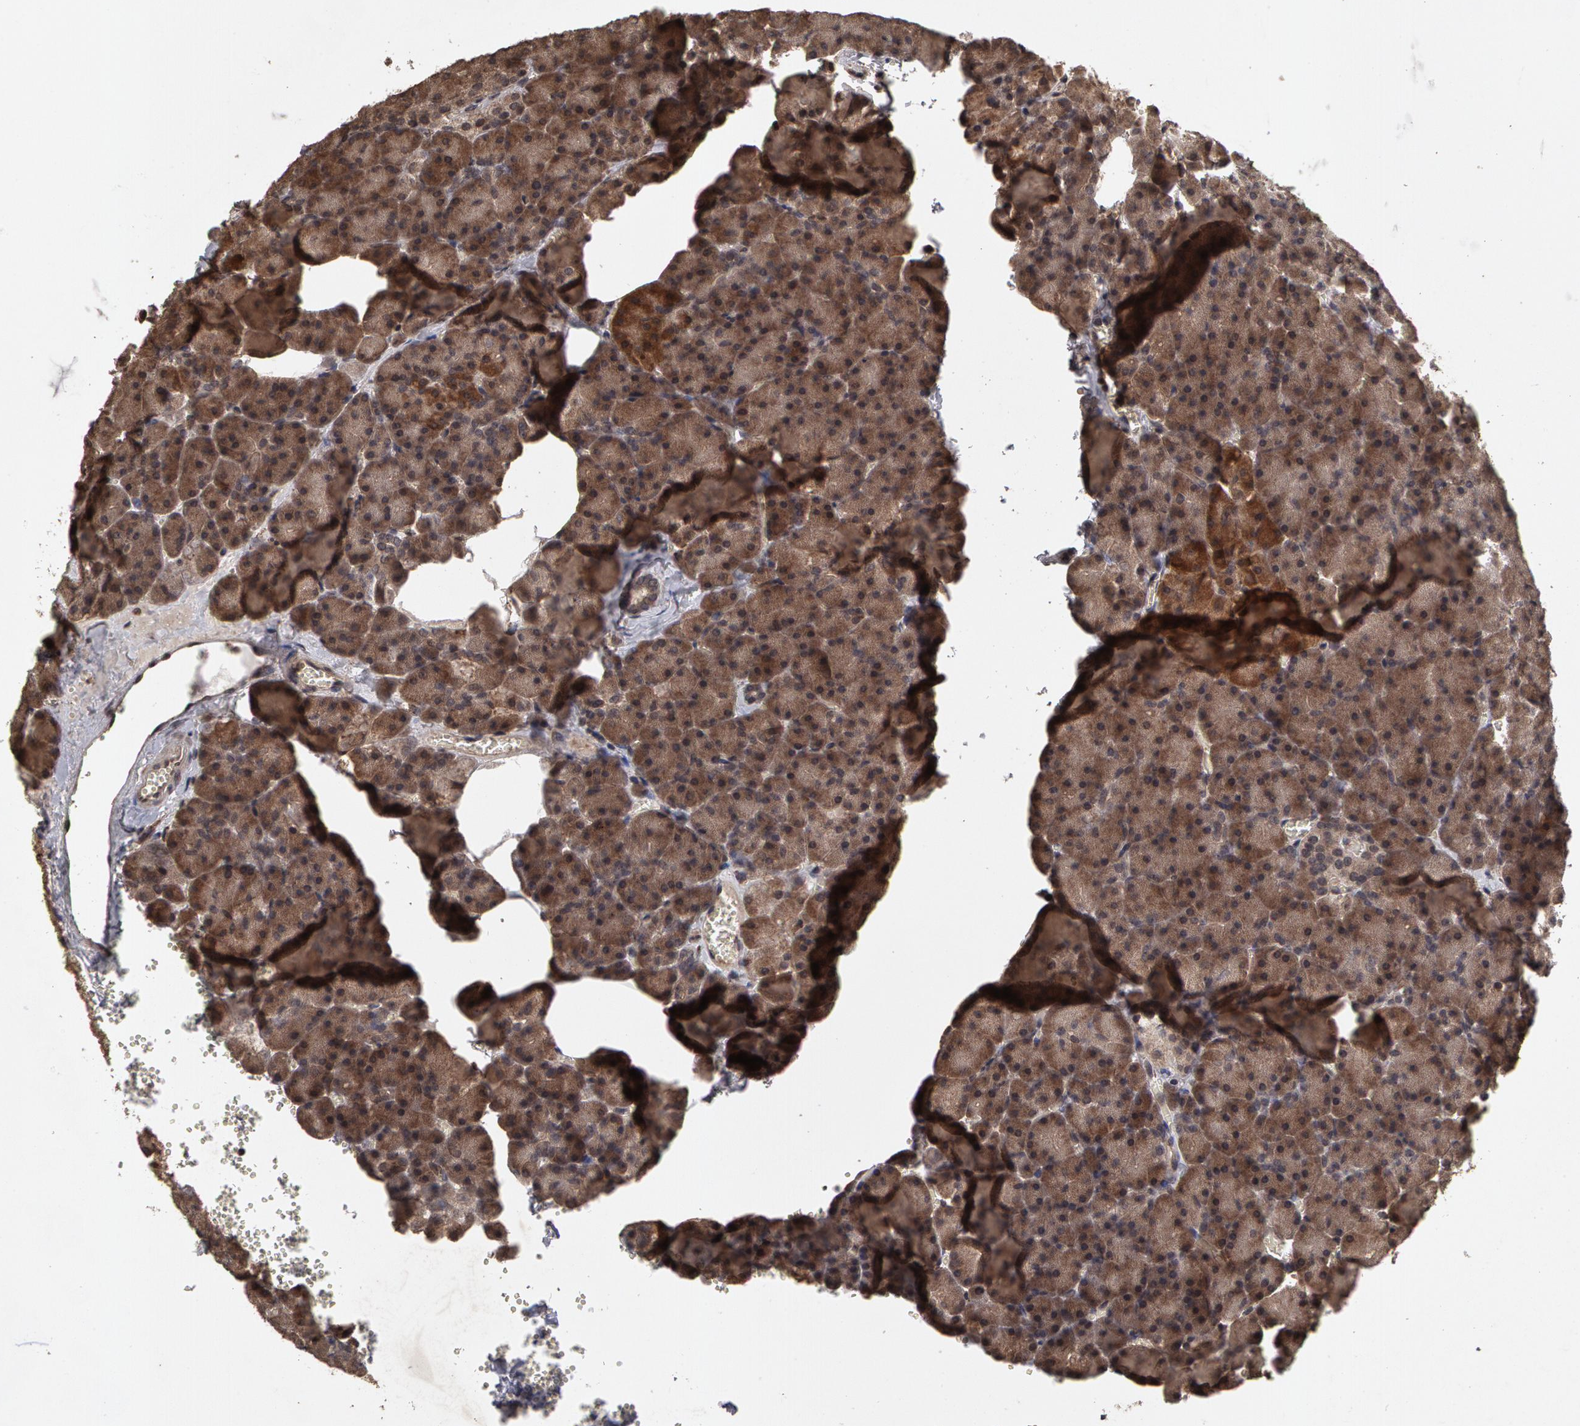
{"staining": {"intensity": "moderate", "quantity": ">75%", "location": "cytoplasmic/membranous"}, "tissue": "pancreas", "cell_type": "Exocrine glandular cells", "image_type": "normal", "snomed": [{"axis": "morphology", "description": "Normal tissue, NOS"}, {"axis": "topography", "description": "Pancreas"}], "caption": "Exocrine glandular cells show medium levels of moderate cytoplasmic/membranous expression in about >75% of cells in benign human pancreas.", "gene": "CALR", "patient": {"sex": "female", "age": 35}}